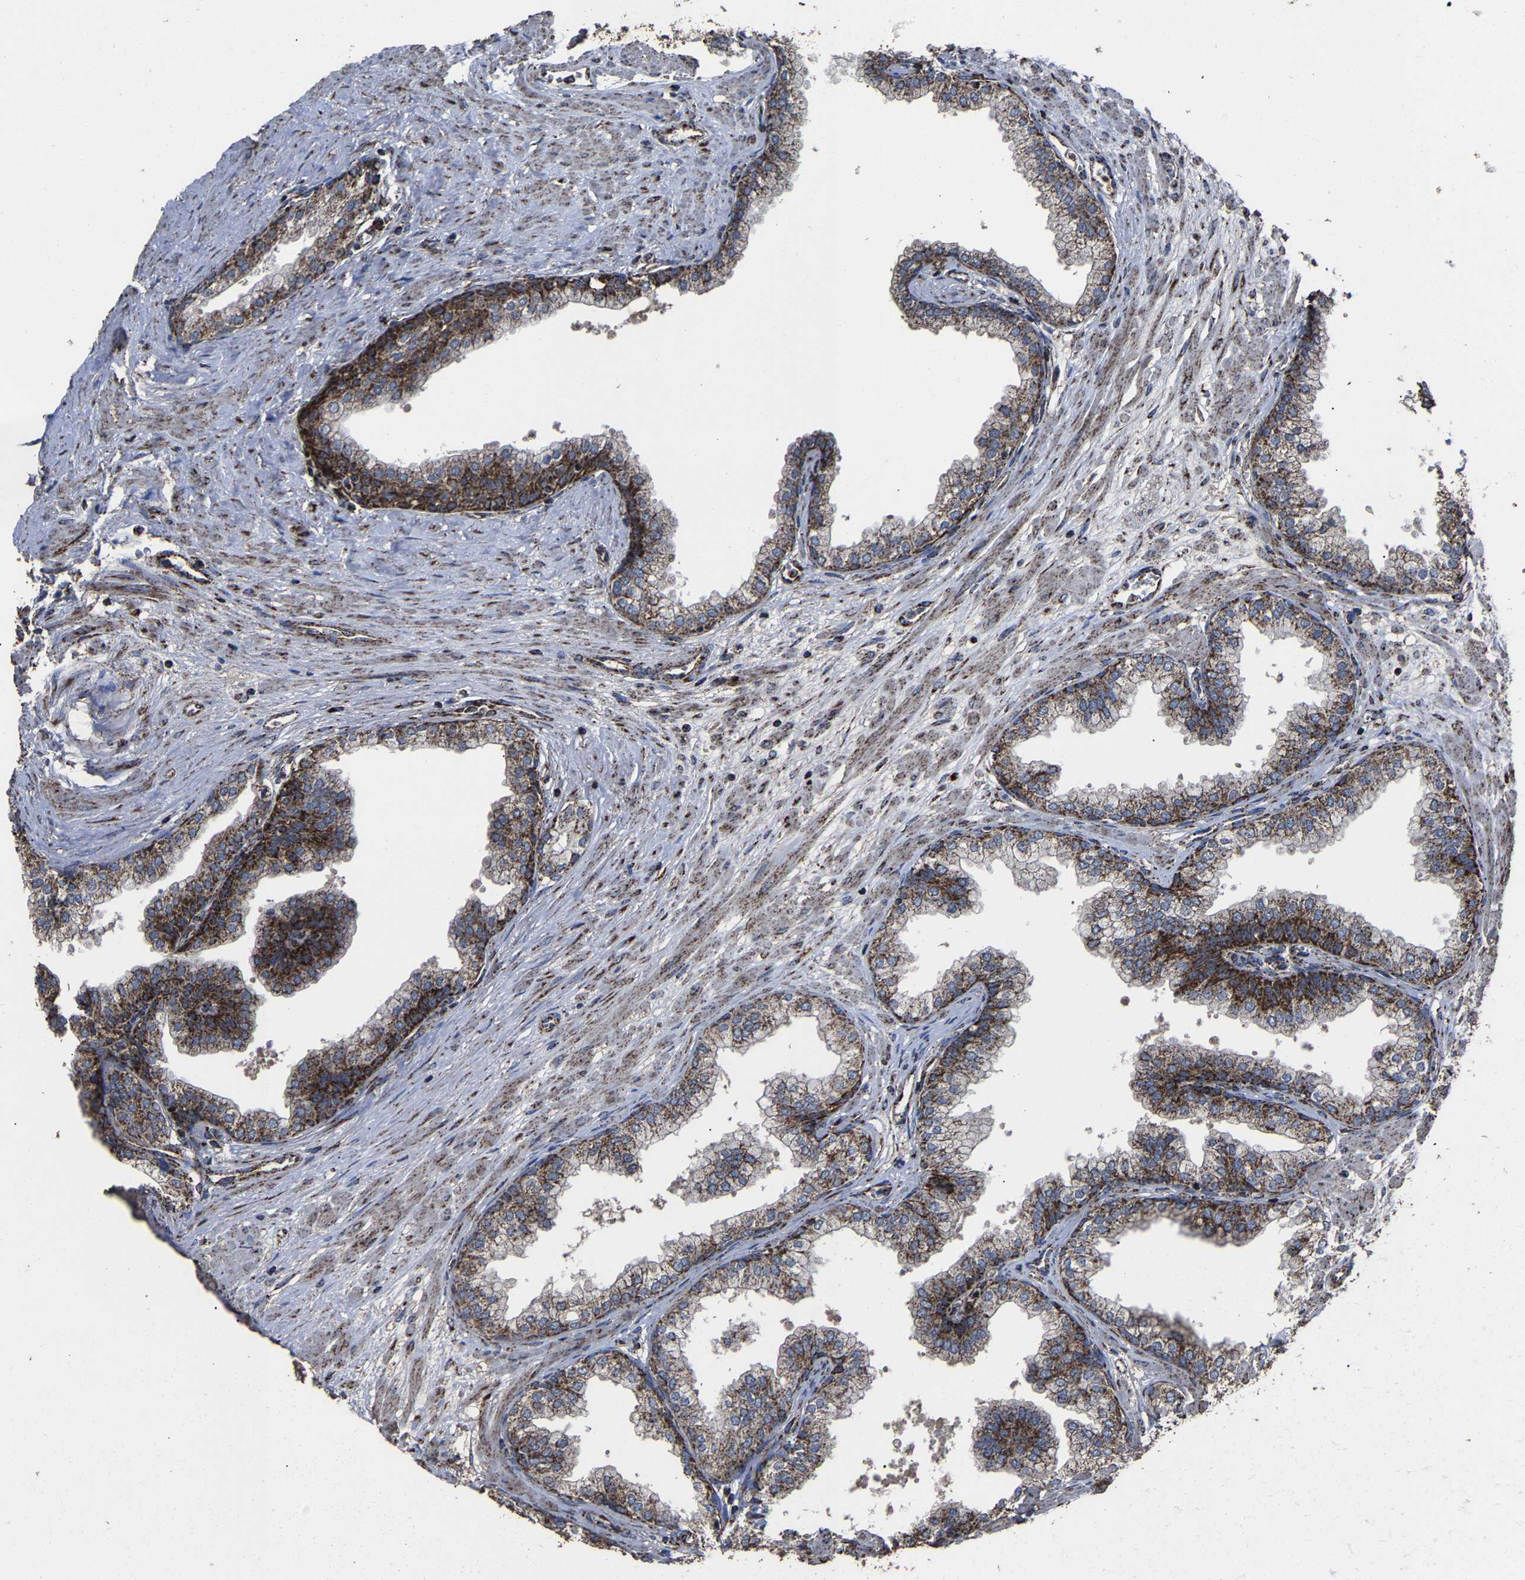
{"staining": {"intensity": "strong", "quantity": ">75%", "location": "cytoplasmic/membranous"}, "tissue": "prostate", "cell_type": "Glandular cells", "image_type": "normal", "snomed": [{"axis": "morphology", "description": "Normal tissue, NOS"}, {"axis": "morphology", "description": "Urothelial carcinoma, Low grade"}, {"axis": "topography", "description": "Urinary bladder"}, {"axis": "topography", "description": "Prostate"}], "caption": "High-magnification brightfield microscopy of benign prostate stained with DAB (3,3'-diaminobenzidine) (brown) and counterstained with hematoxylin (blue). glandular cells exhibit strong cytoplasmic/membranous positivity is seen in approximately>75% of cells. (brown staining indicates protein expression, while blue staining denotes nuclei).", "gene": "NDUFV3", "patient": {"sex": "male", "age": 60}}